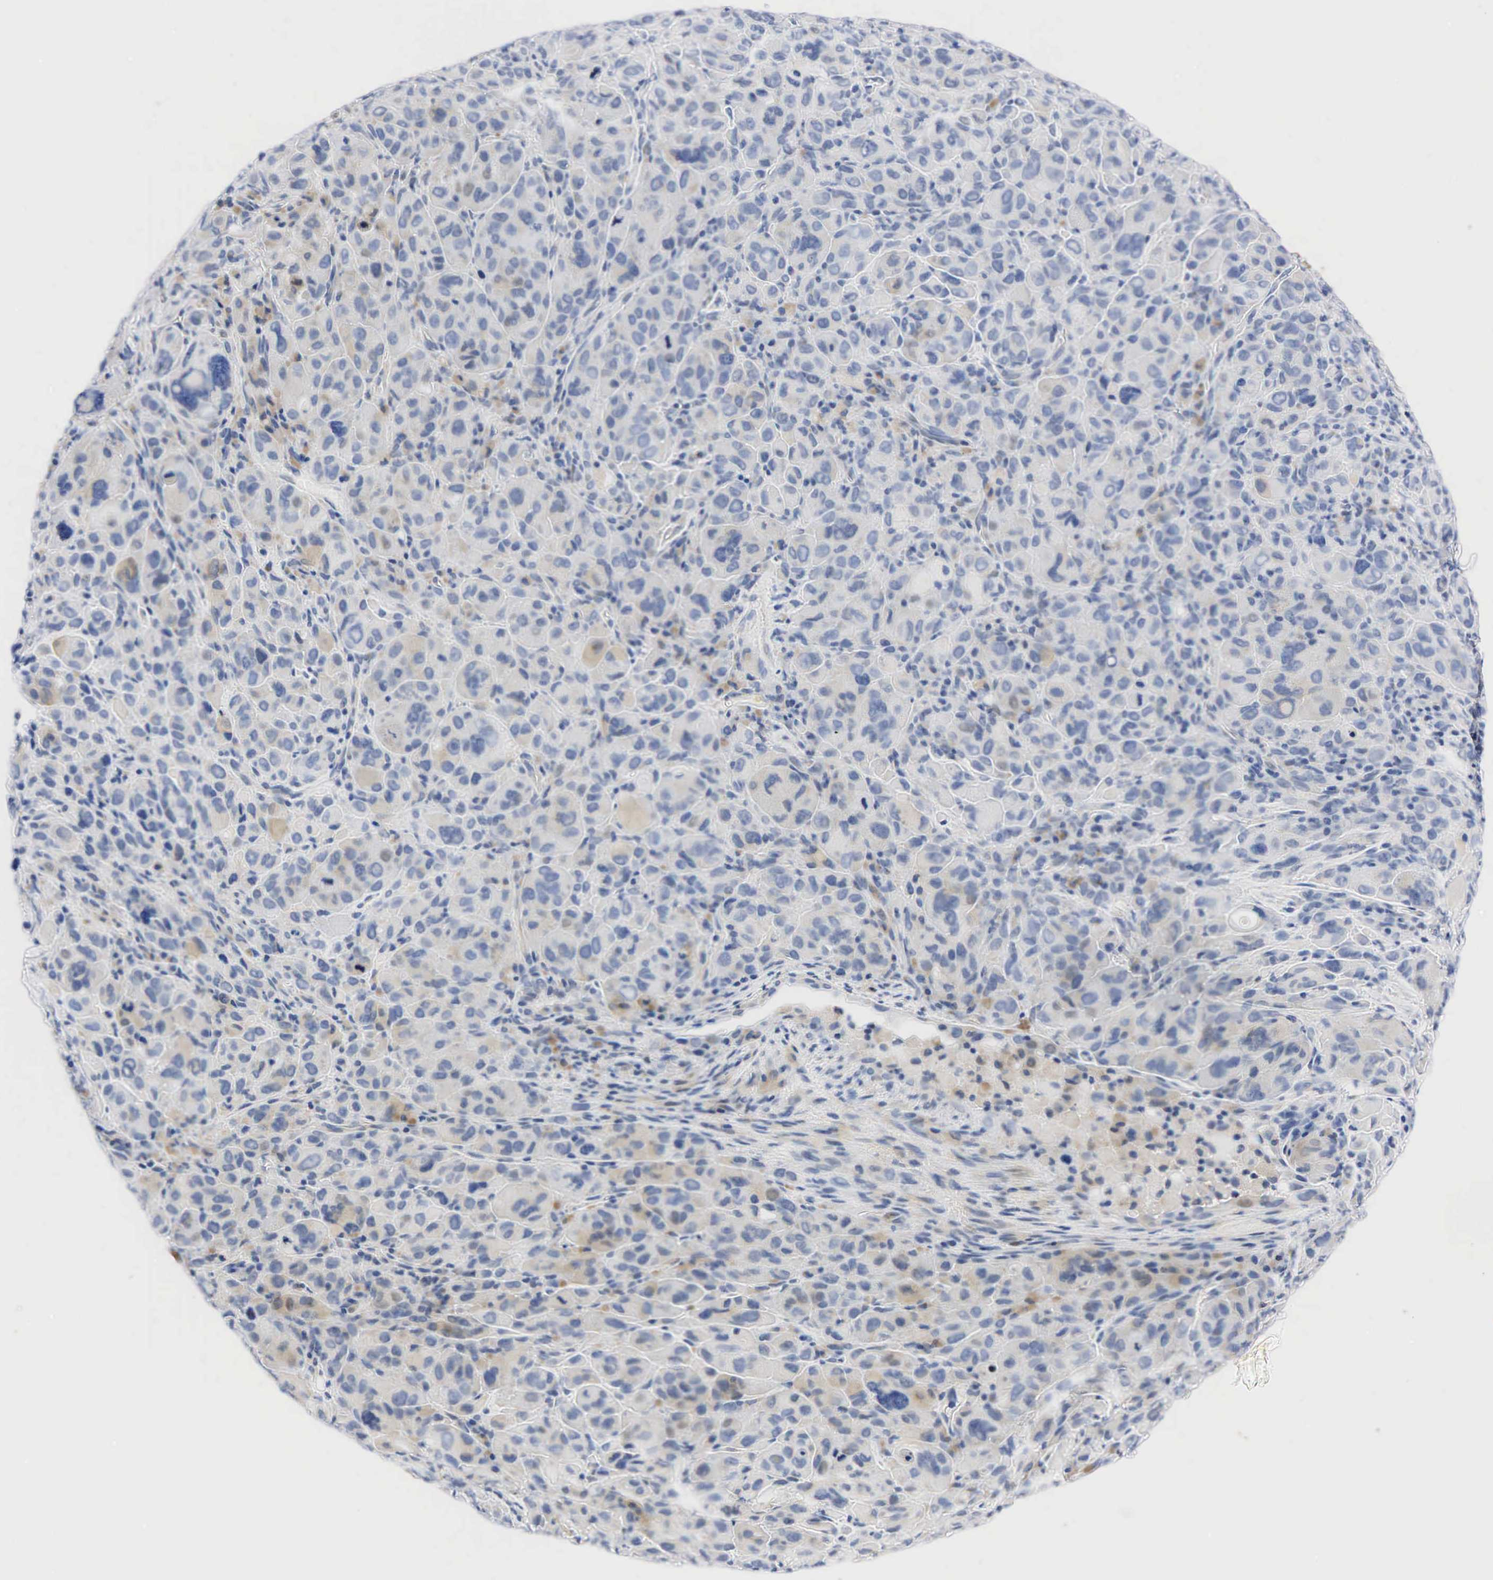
{"staining": {"intensity": "negative", "quantity": "none", "location": "none"}, "tissue": "melanoma", "cell_type": "Tumor cells", "image_type": "cancer", "snomed": [{"axis": "morphology", "description": "Malignant melanoma, Metastatic site"}, {"axis": "topography", "description": "Skin"}], "caption": "DAB (3,3'-diaminobenzidine) immunohistochemical staining of melanoma reveals no significant expression in tumor cells.", "gene": "PGR", "patient": {"sex": "male", "age": 32}}